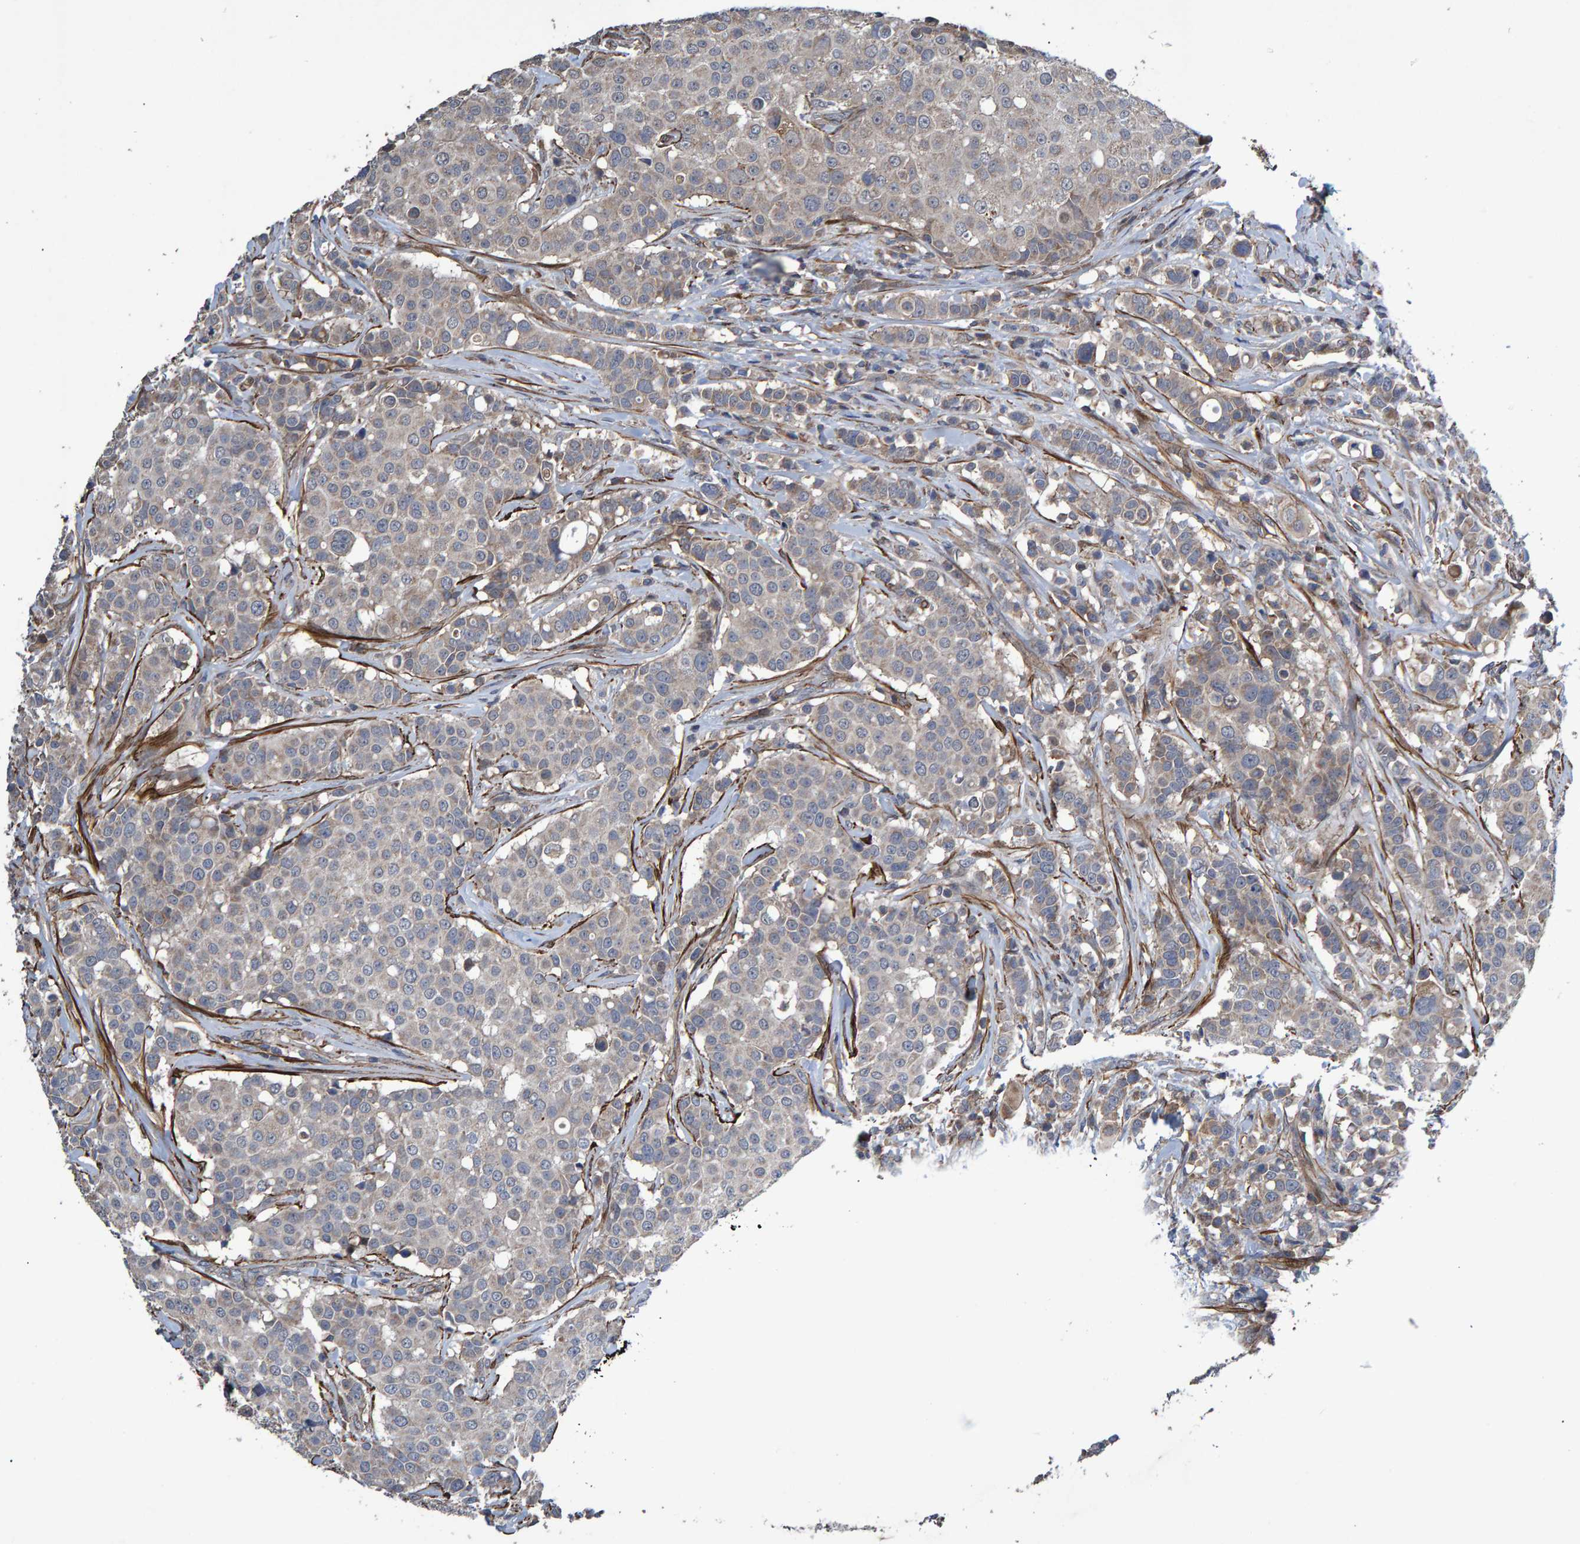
{"staining": {"intensity": "weak", "quantity": ">75%", "location": "cytoplasmic/membranous"}, "tissue": "breast cancer", "cell_type": "Tumor cells", "image_type": "cancer", "snomed": [{"axis": "morphology", "description": "Duct carcinoma"}, {"axis": "topography", "description": "Breast"}], "caption": "Weak cytoplasmic/membranous protein positivity is appreciated in about >75% of tumor cells in breast cancer. Using DAB (3,3'-diaminobenzidine) (brown) and hematoxylin (blue) stains, captured at high magnification using brightfield microscopy.", "gene": "SLIT2", "patient": {"sex": "female", "age": 27}}